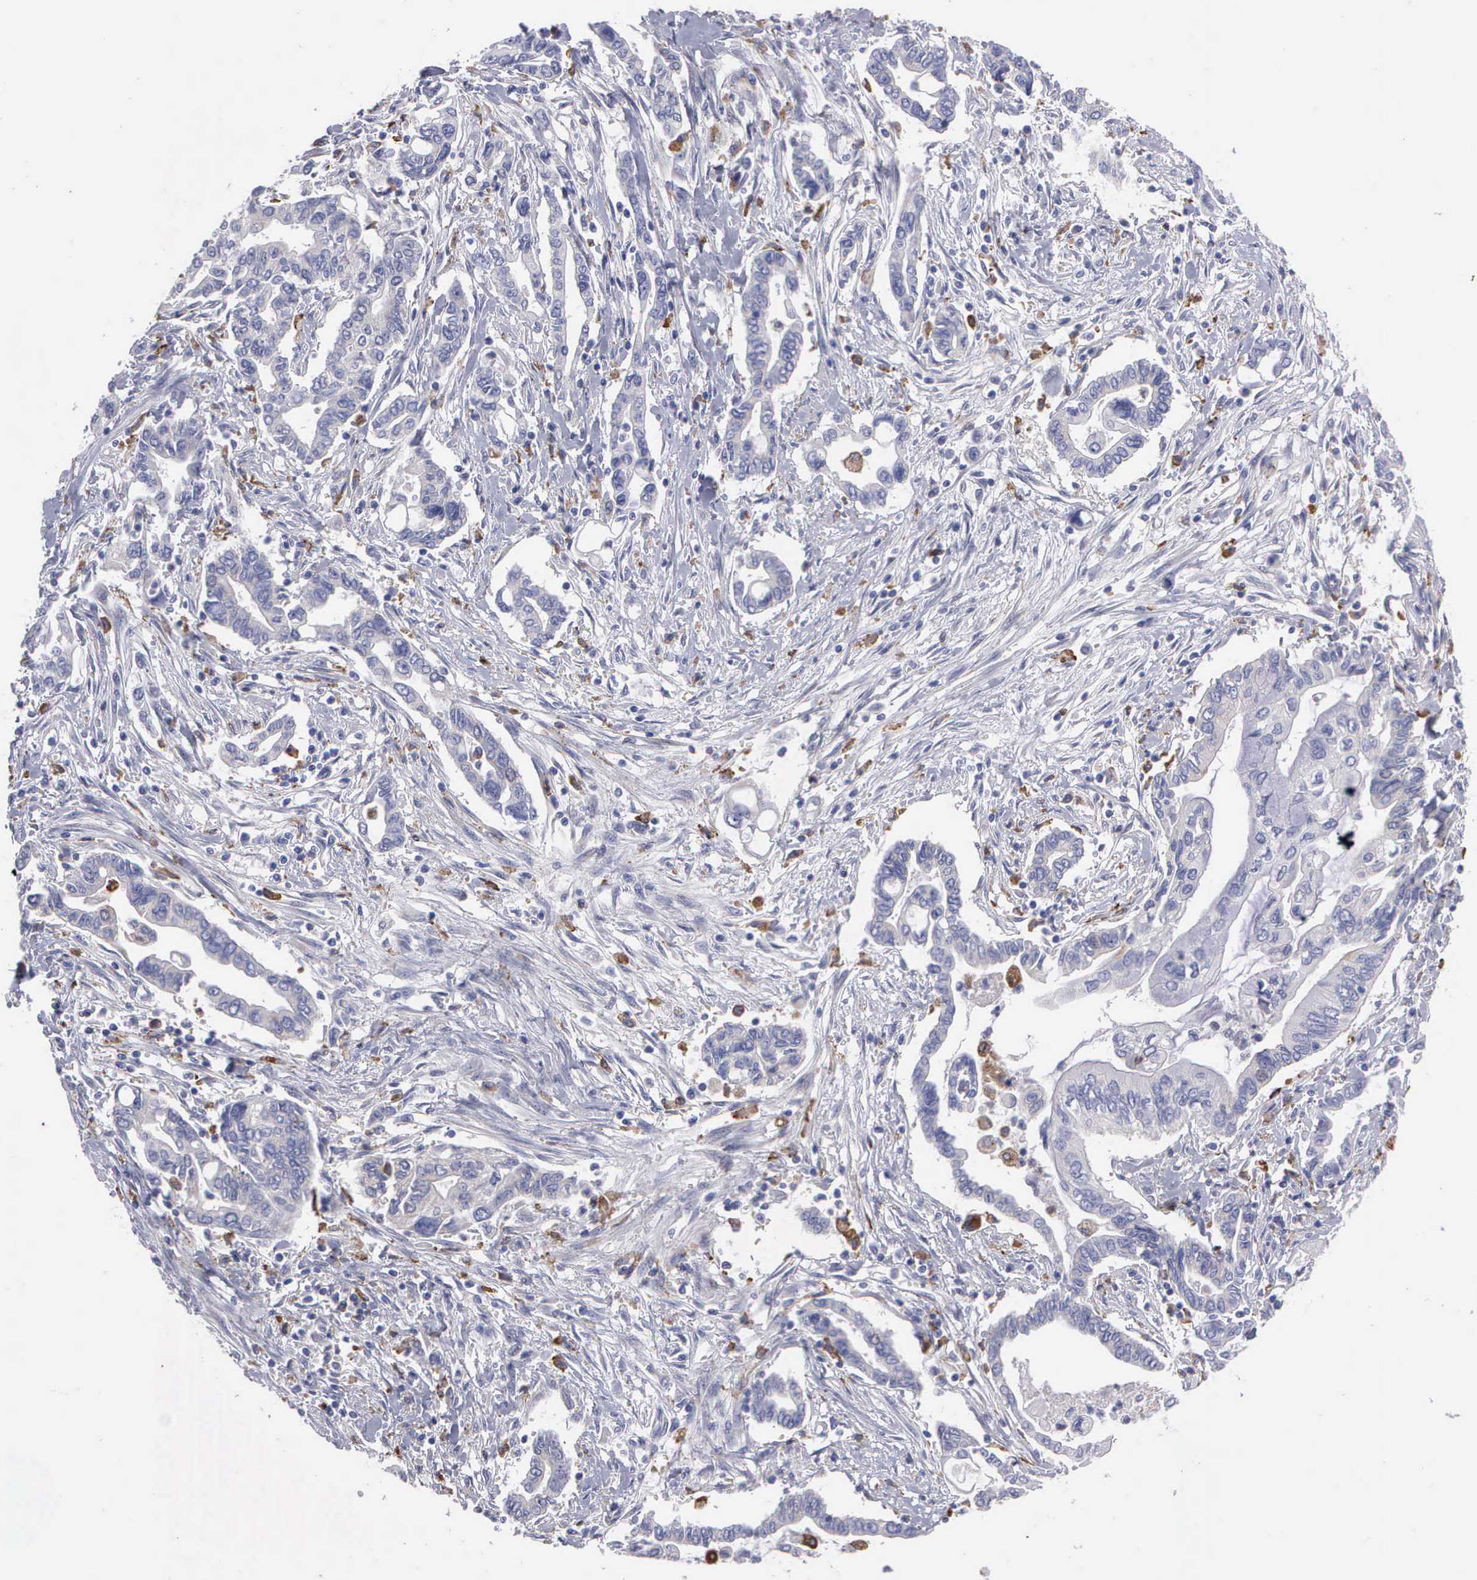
{"staining": {"intensity": "negative", "quantity": "none", "location": "none"}, "tissue": "pancreatic cancer", "cell_type": "Tumor cells", "image_type": "cancer", "snomed": [{"axis": "morphology", "description": "Adenocarcinoma, NOS"}, {"axis": "topography", "description": "Pancreas"}], "caption": "Immunohistochemical staining of pancreatic cancer displays no significant staining in tumor cells. (DAB immunohistochemistry (IHC), high magnification).", "gene": "TYRP1", "patient": {"sex": "female", "age": 57}}